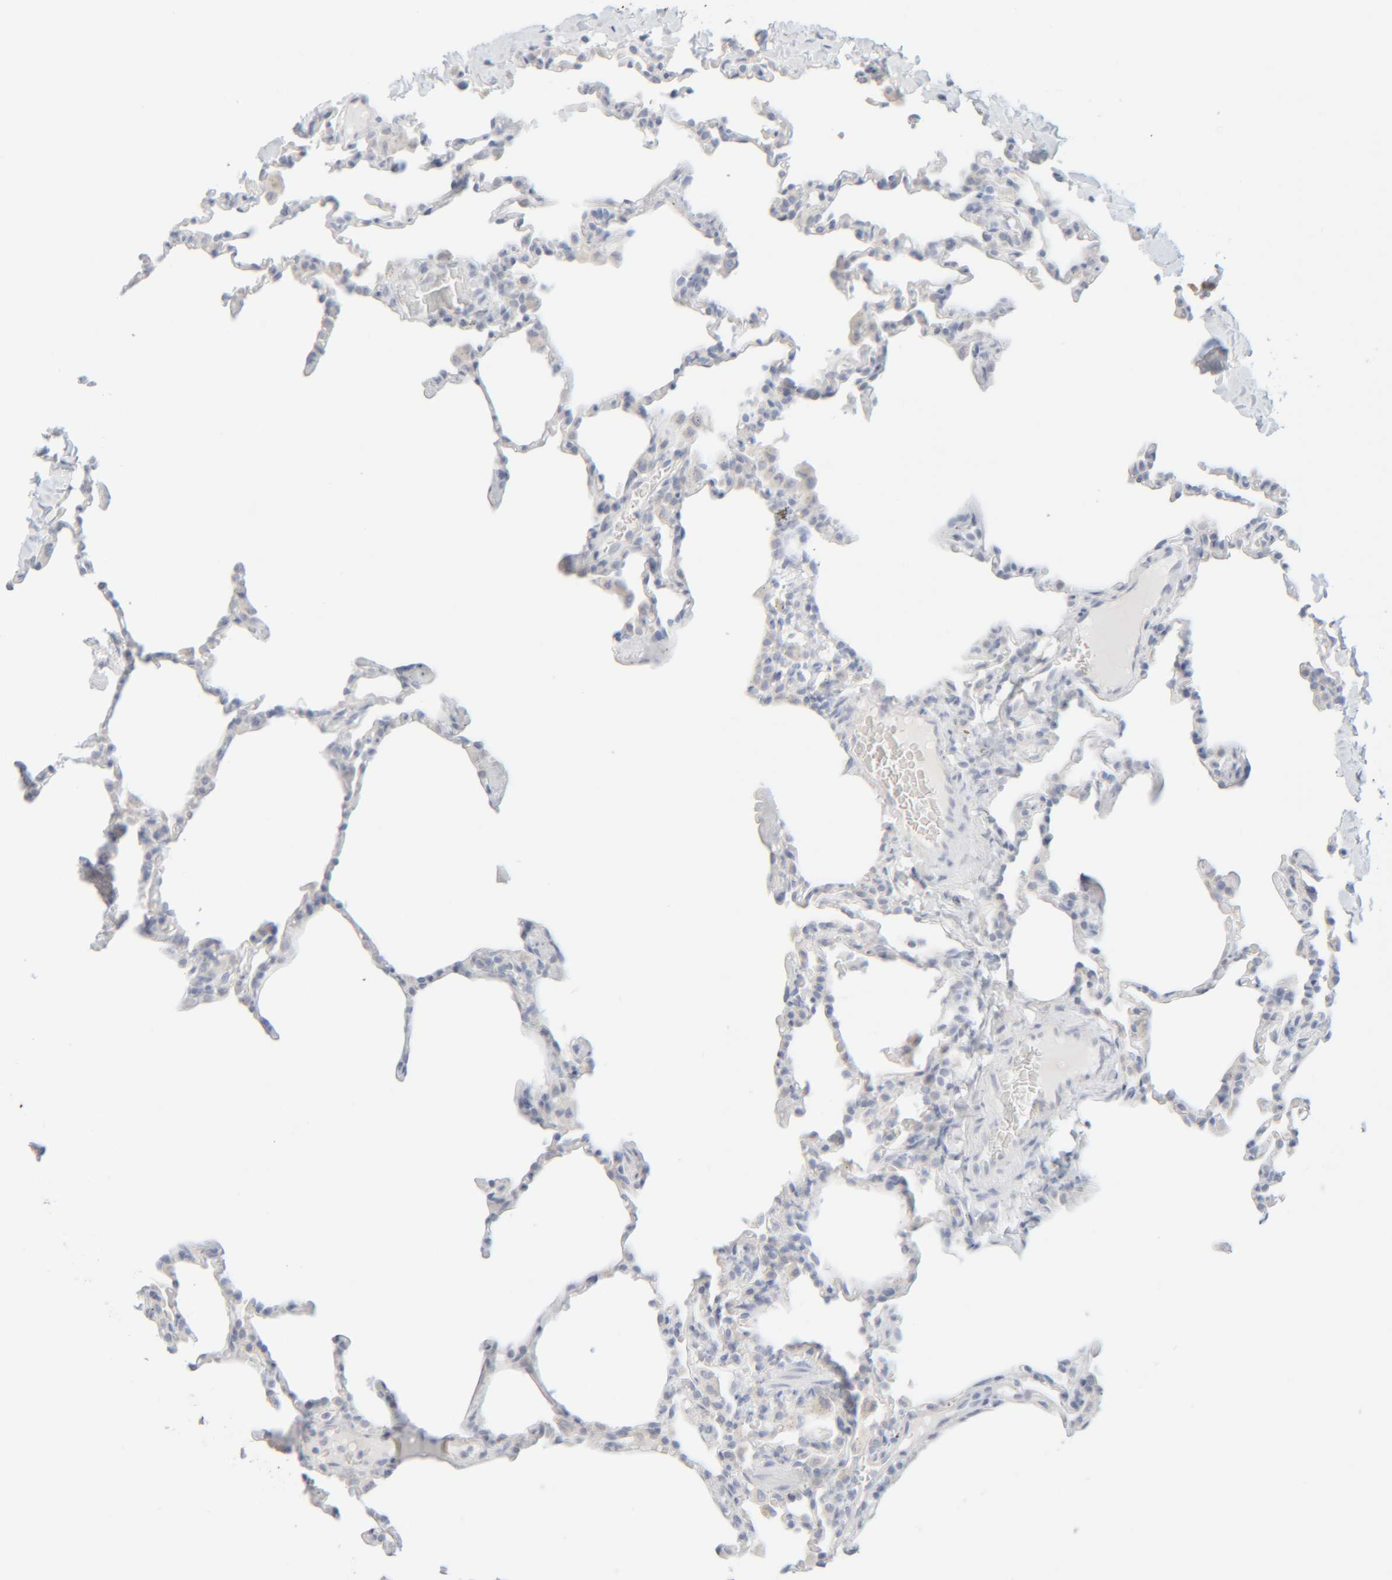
{"staining": {"intensity": "negative", "quantity": "none", "location": "none"}, "tissue": "lung", "cell_type": "Alveolar cells", "image_type": "normal", "snomed": [{"axis": "morphology", "description": "Normal tissue, NOS"}, {"axis": "topography", "description": "Lung"}], "caption": "Immunohistochemistry photomicrograph of benign human lung stained for a protein (brown), which reveals no positivity in alveolar cells.", "gene": "RIDA", "patient": {"sex": "male", "age": 20}}